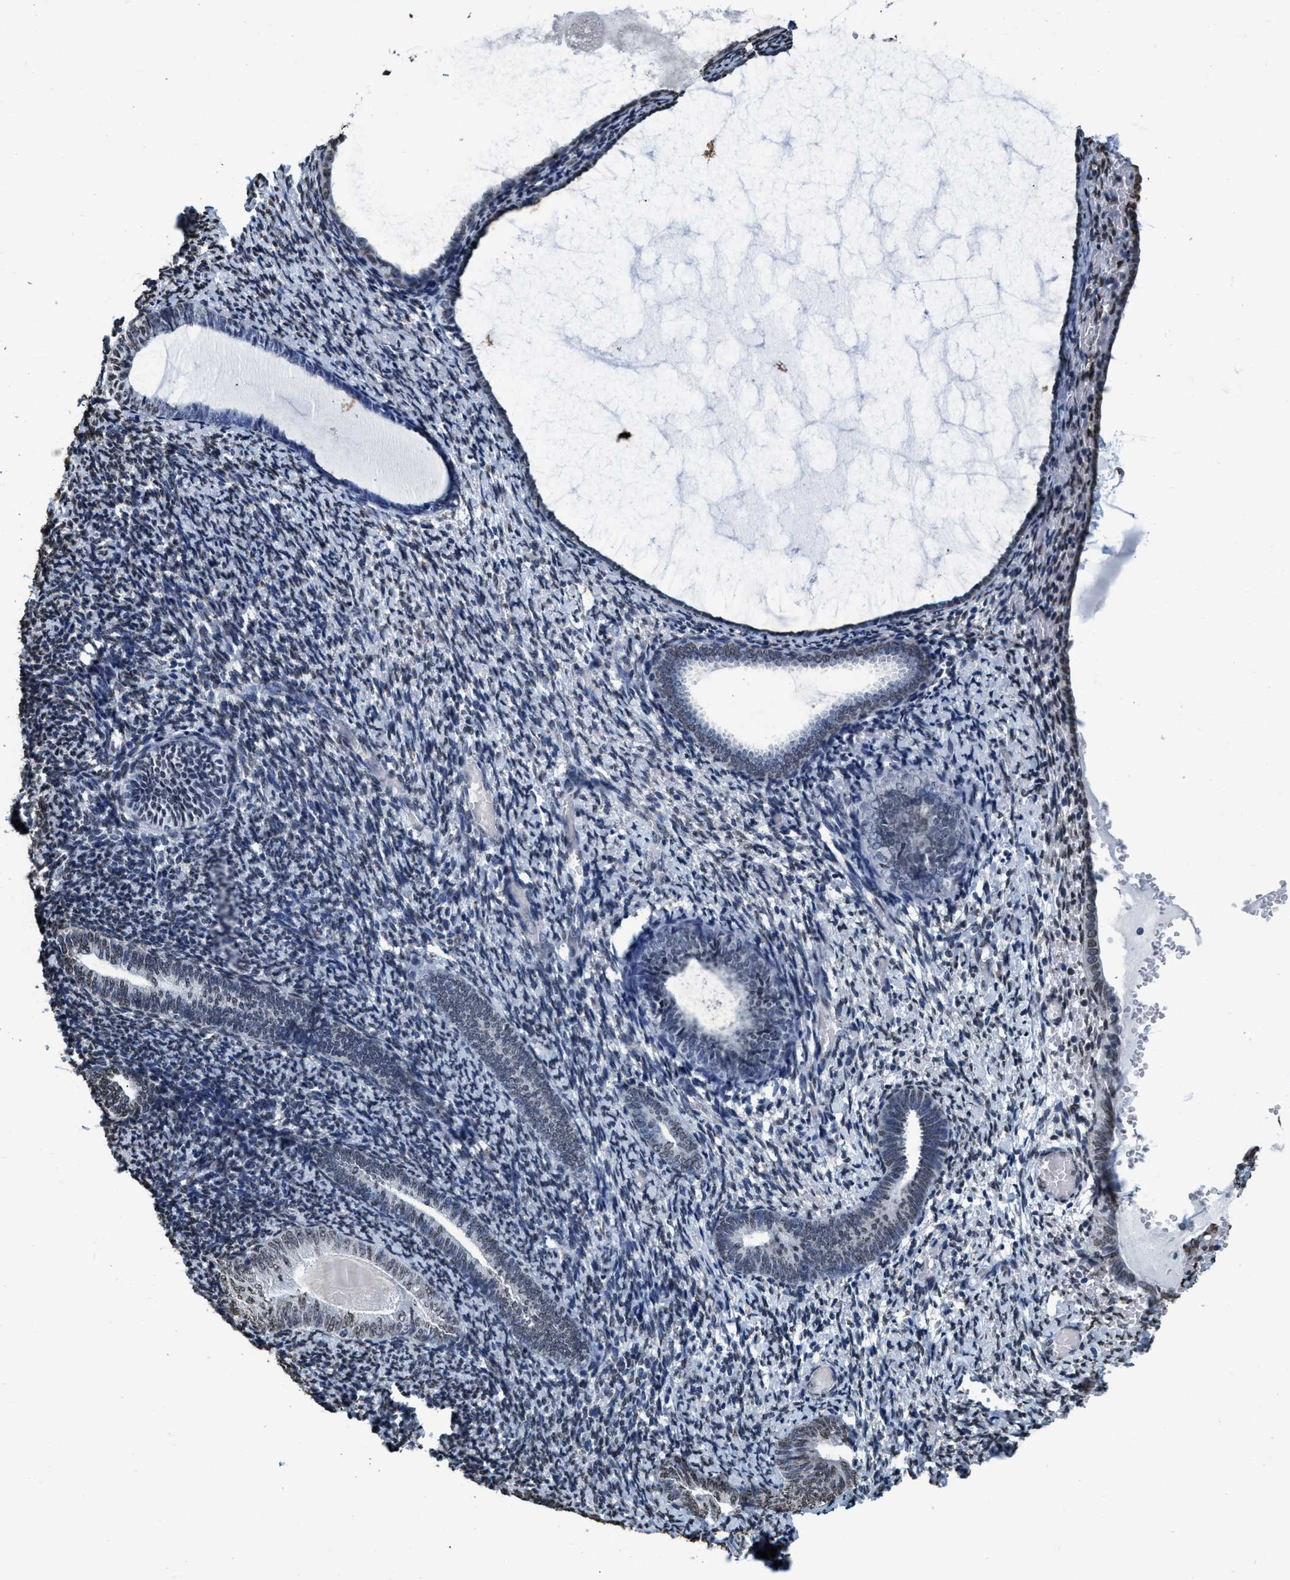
{"staining": {"intensity": "weak", "quantity": "<25%", "location": "nuclear"}, "tissue": "endometrium", "cell_type": "Cells in endometrial stroma", "image_type": "normal", "snomed": [{"axis": "morphology", "description": "Normal tissue, NOS"}, {"axis": "topography", "description": "Endometrium"}], "caption": "This histopathology image is of unremarkable endometrium stained with immunohistochemistry to label a protein in brown with the nuclei are counter-stained blue. There is no expression in cells in endometrial stroma. (DAB (3,3'-diaminobenzidine) immunohistochemistry with hematoxylin counter stain).", "gene": "CCNE2", "patient": {"sex": "female", "age": 66}}